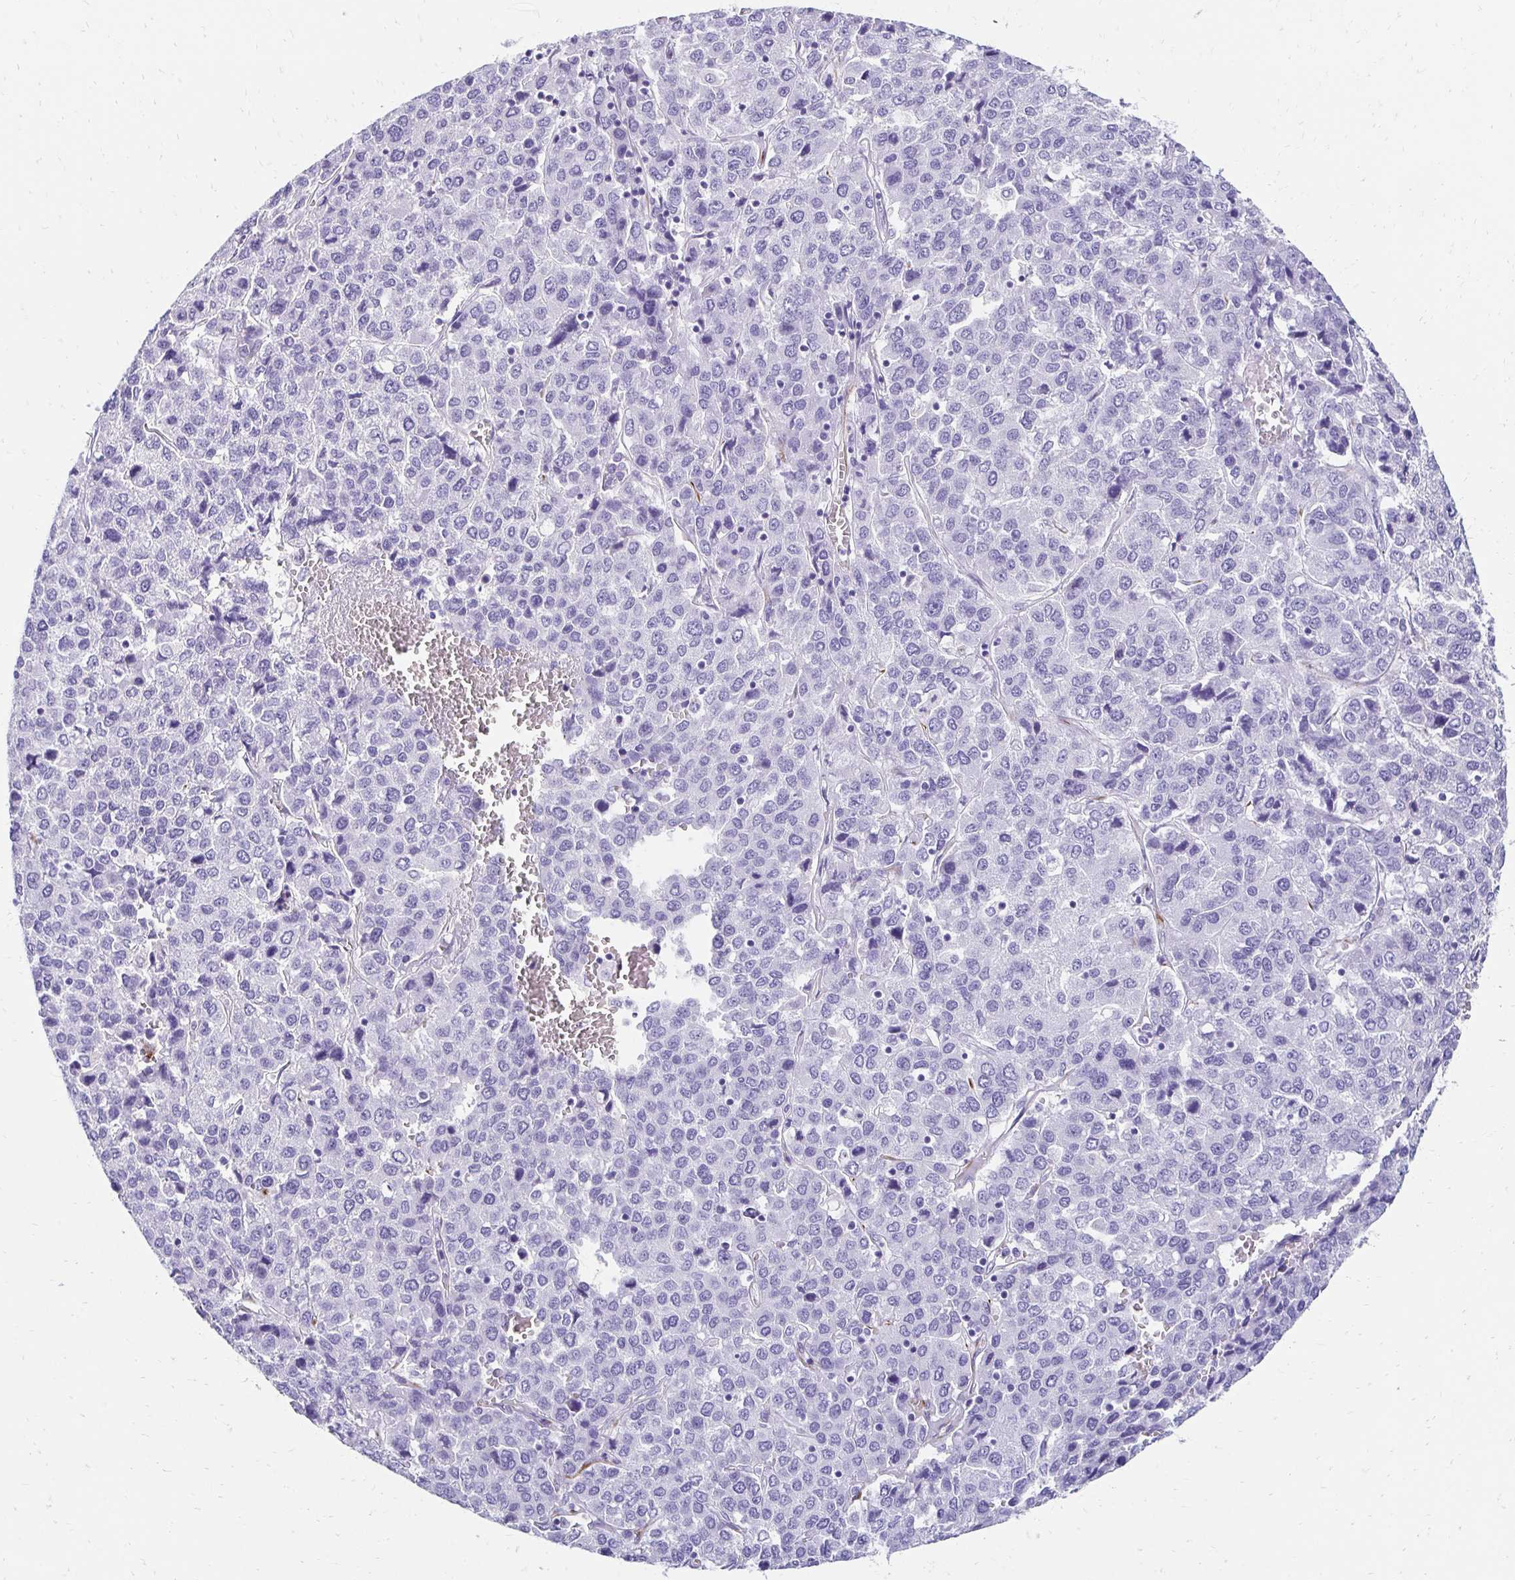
{"staining": {"intensity": "negative", "quantity": "none", "location": "none"}, "tissue": "liver cancer", "cell_type": "Tumor cells", "image_type": "cancer", "snomed": [{"axis": "morphology", "description": "Carcinoma, Hepatocellular, NOS"}, {"axis": "topography", "description": "Liver"}], "caption": "Liver cancer (hepatocellular carcinoma) stained for a protein using immunohistochemistry (IHC) displays no expression tumor cells.", "gene": "TMEM54", "patient": {"sex": "male", "age": 69}}